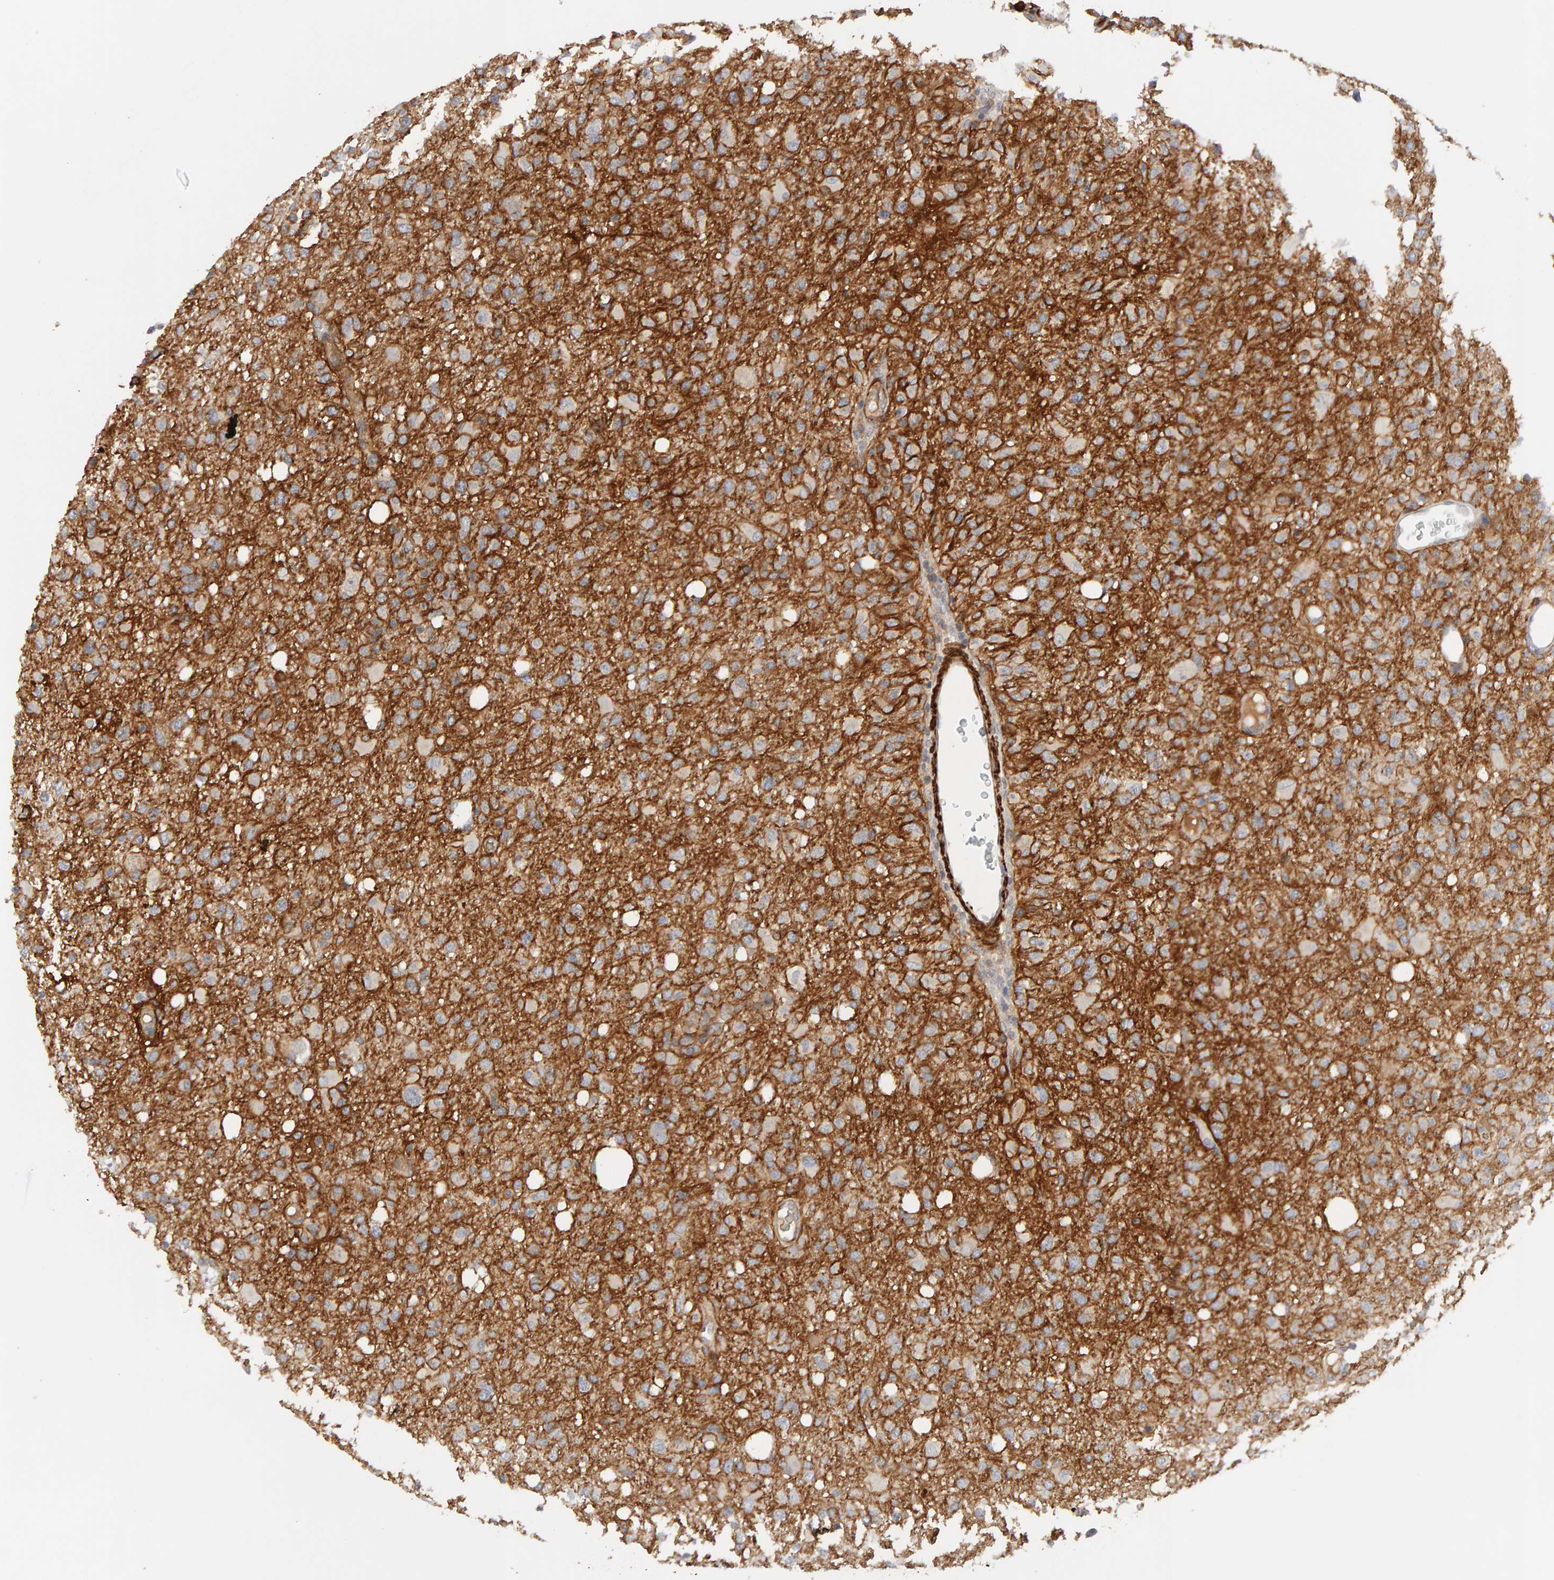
{"staining": {"intensity": "negative", "quantity": "none", "location": "none"}, "tissue": "glioma", "cell_type": "Tumor cells", "image_type": "cancer", "snomed": [{"axis": "morphology", "description": "Glioma, malignant, High grade"}, {"axis": "topography", "description": "Brain"}], "caption": "The image displays no staining of tumor cells in high-grade glioma (malignant). Nuclei are stained in blue.", "gene": "NUDCD1", "patient": {"sex": "female", "age": 57}}